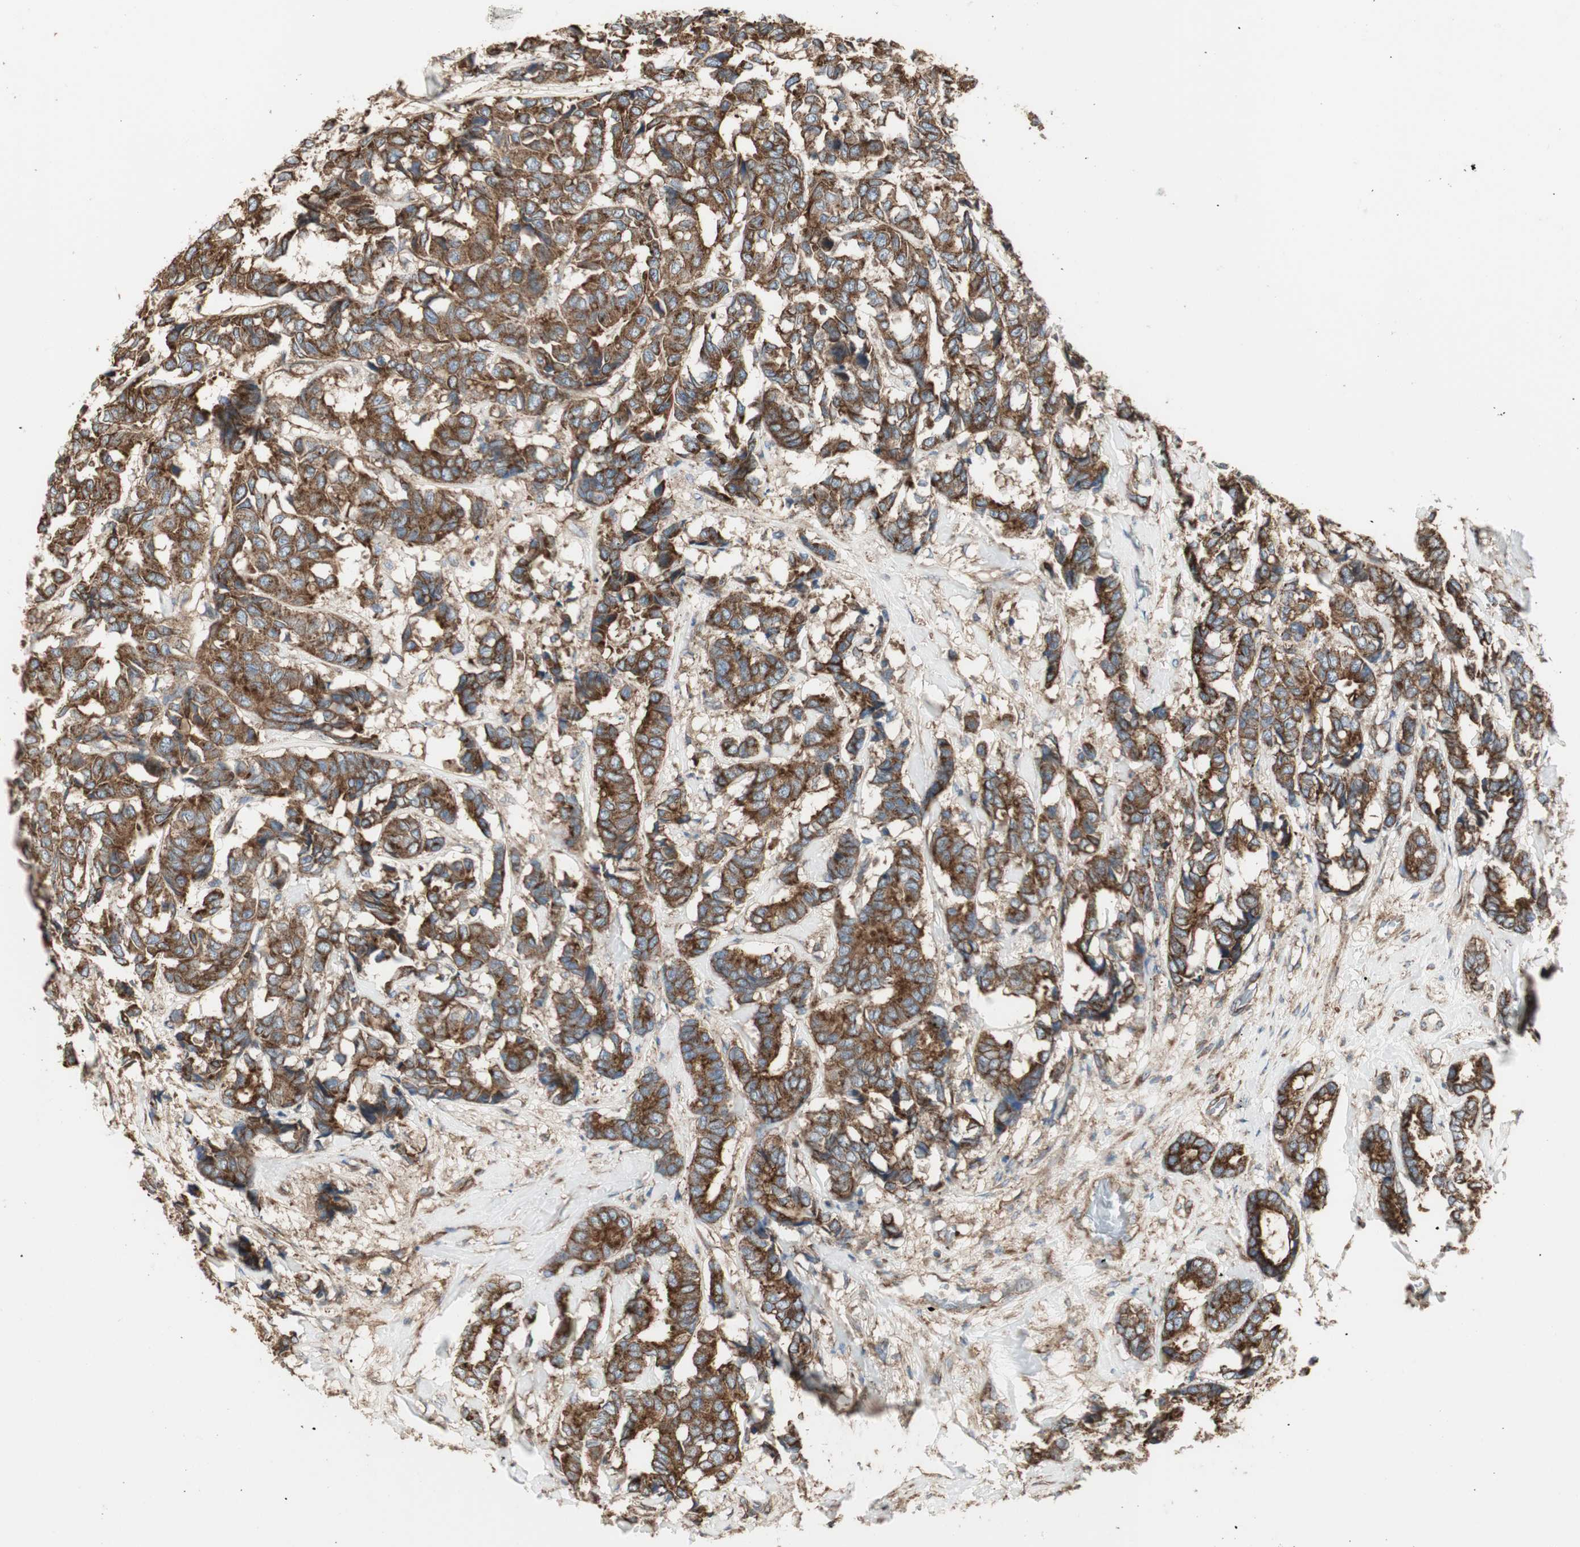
{"staining": {"intensity": "strong", "quantity": ">75%", "location": "cytoplasmic/membranous"}, "tissue": "breast cancer", "cell_type": "Tumor cells", "image_type": "cancer", "snomed": [{"axis": "morphology", "description": "Duct carcinoma"}, {"axis": "topography", "description": "Breast"}], "caption": "Protein staining of breast invasive ductal carcinoma tissue displays strong cytoplasmic/membranous expression in about >75% of tumor cells. The staining was performed using DAB to visualize the protein expression in brown, while the nuclei were stained in blue with hematoxylin (Magnification: 20x).", "gene": "H6PD", "patient": {"sex": "female", "age": 87}}